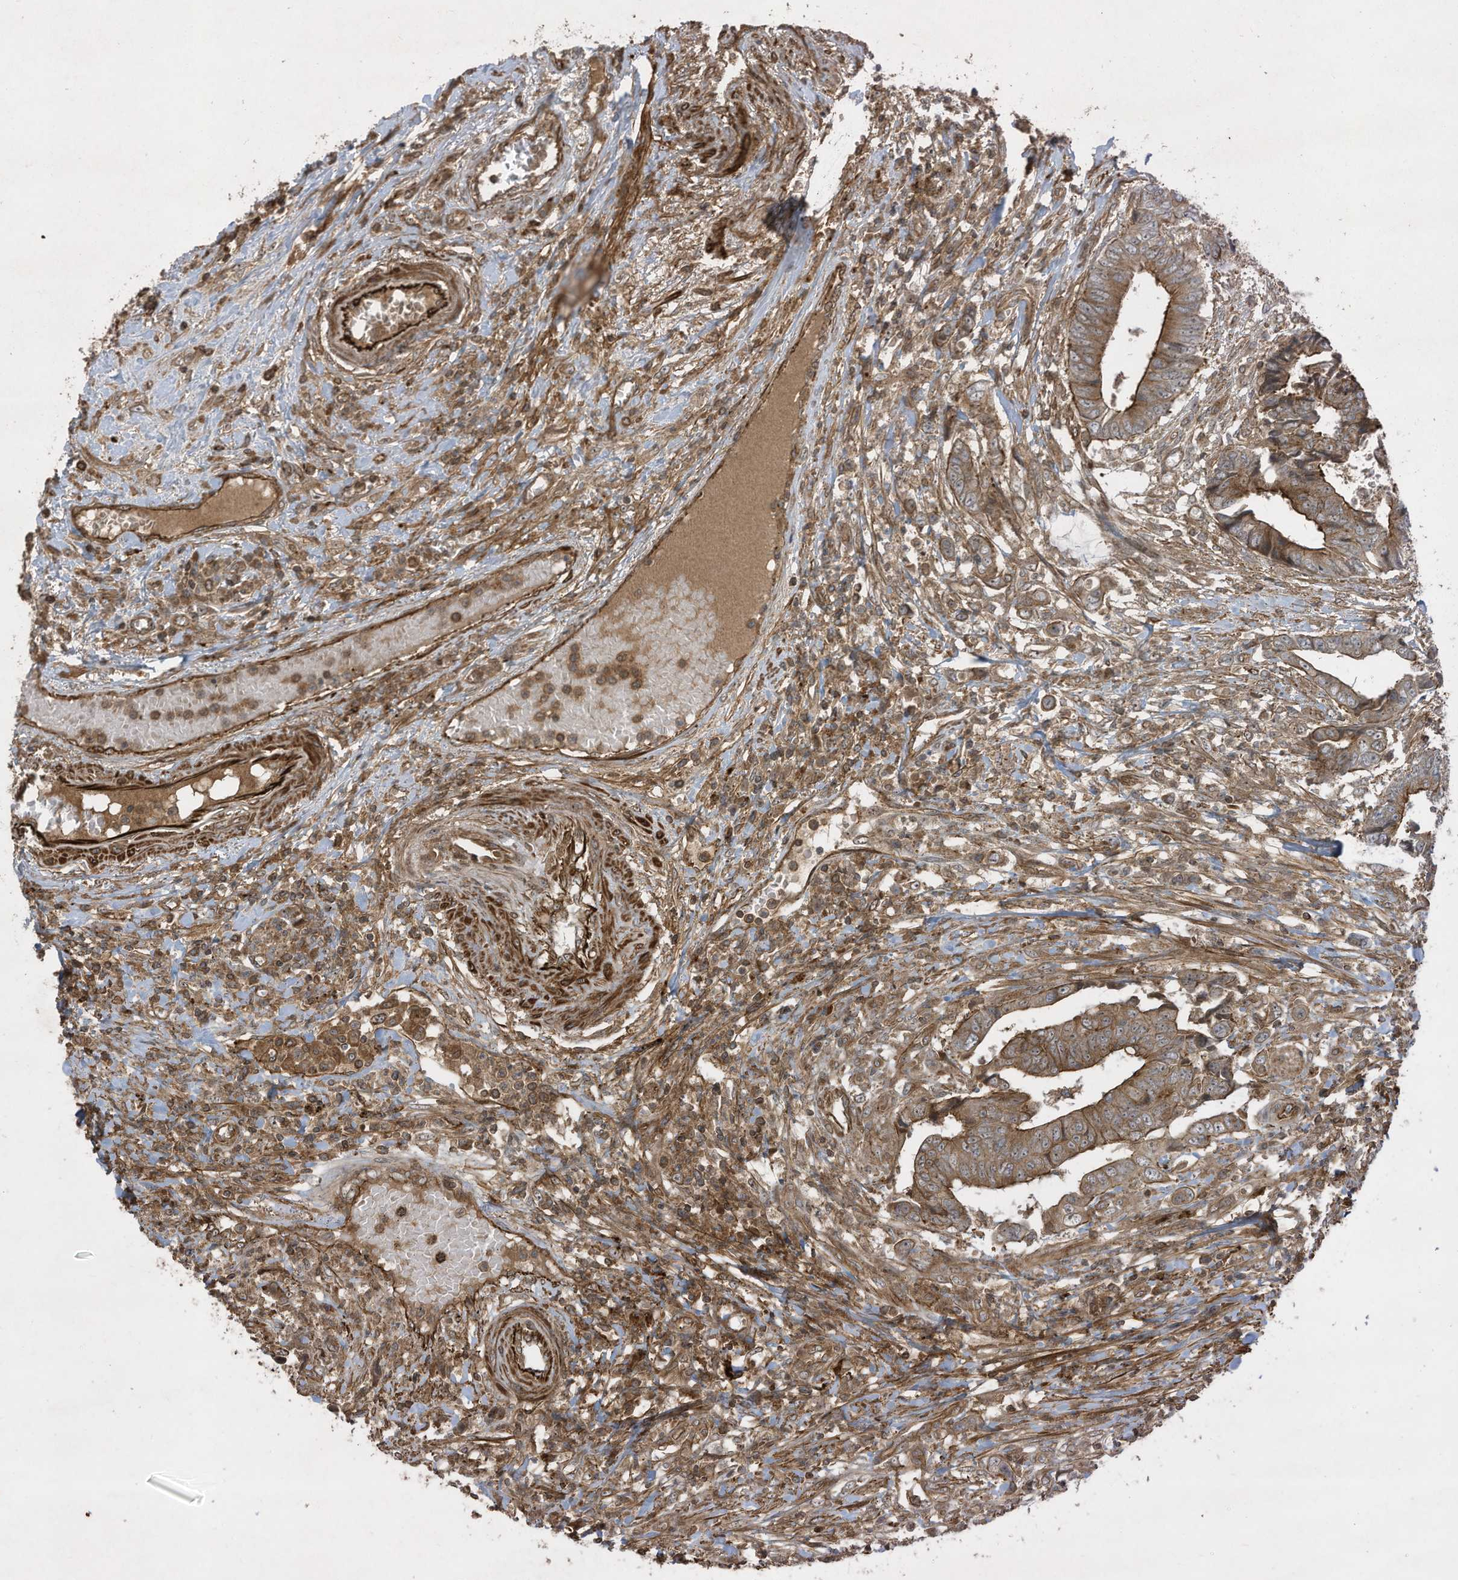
{"staining": {"intensity": "moderate", "quantity": ">75%", "location": "cytoplasmic/membranous"}, "tissue": "colorectal cancer", "cell_type": "Tumor cells", "image_type": "cancer", "snomed": [{"axis": "morphology", "description": "Adenocarcinoma, NOS"}, {"axis": "topography", "description": "Rectum"}], "caption": "Tumor cells reveal moderate cytoplasmic/membranous positivity in approximately >75% of cells in colorectal cancer (adenocarcinoma). Nuclei are stained in blue.", "gene": "DDIT4", "patient": {"sex": "male", "age": 84}}